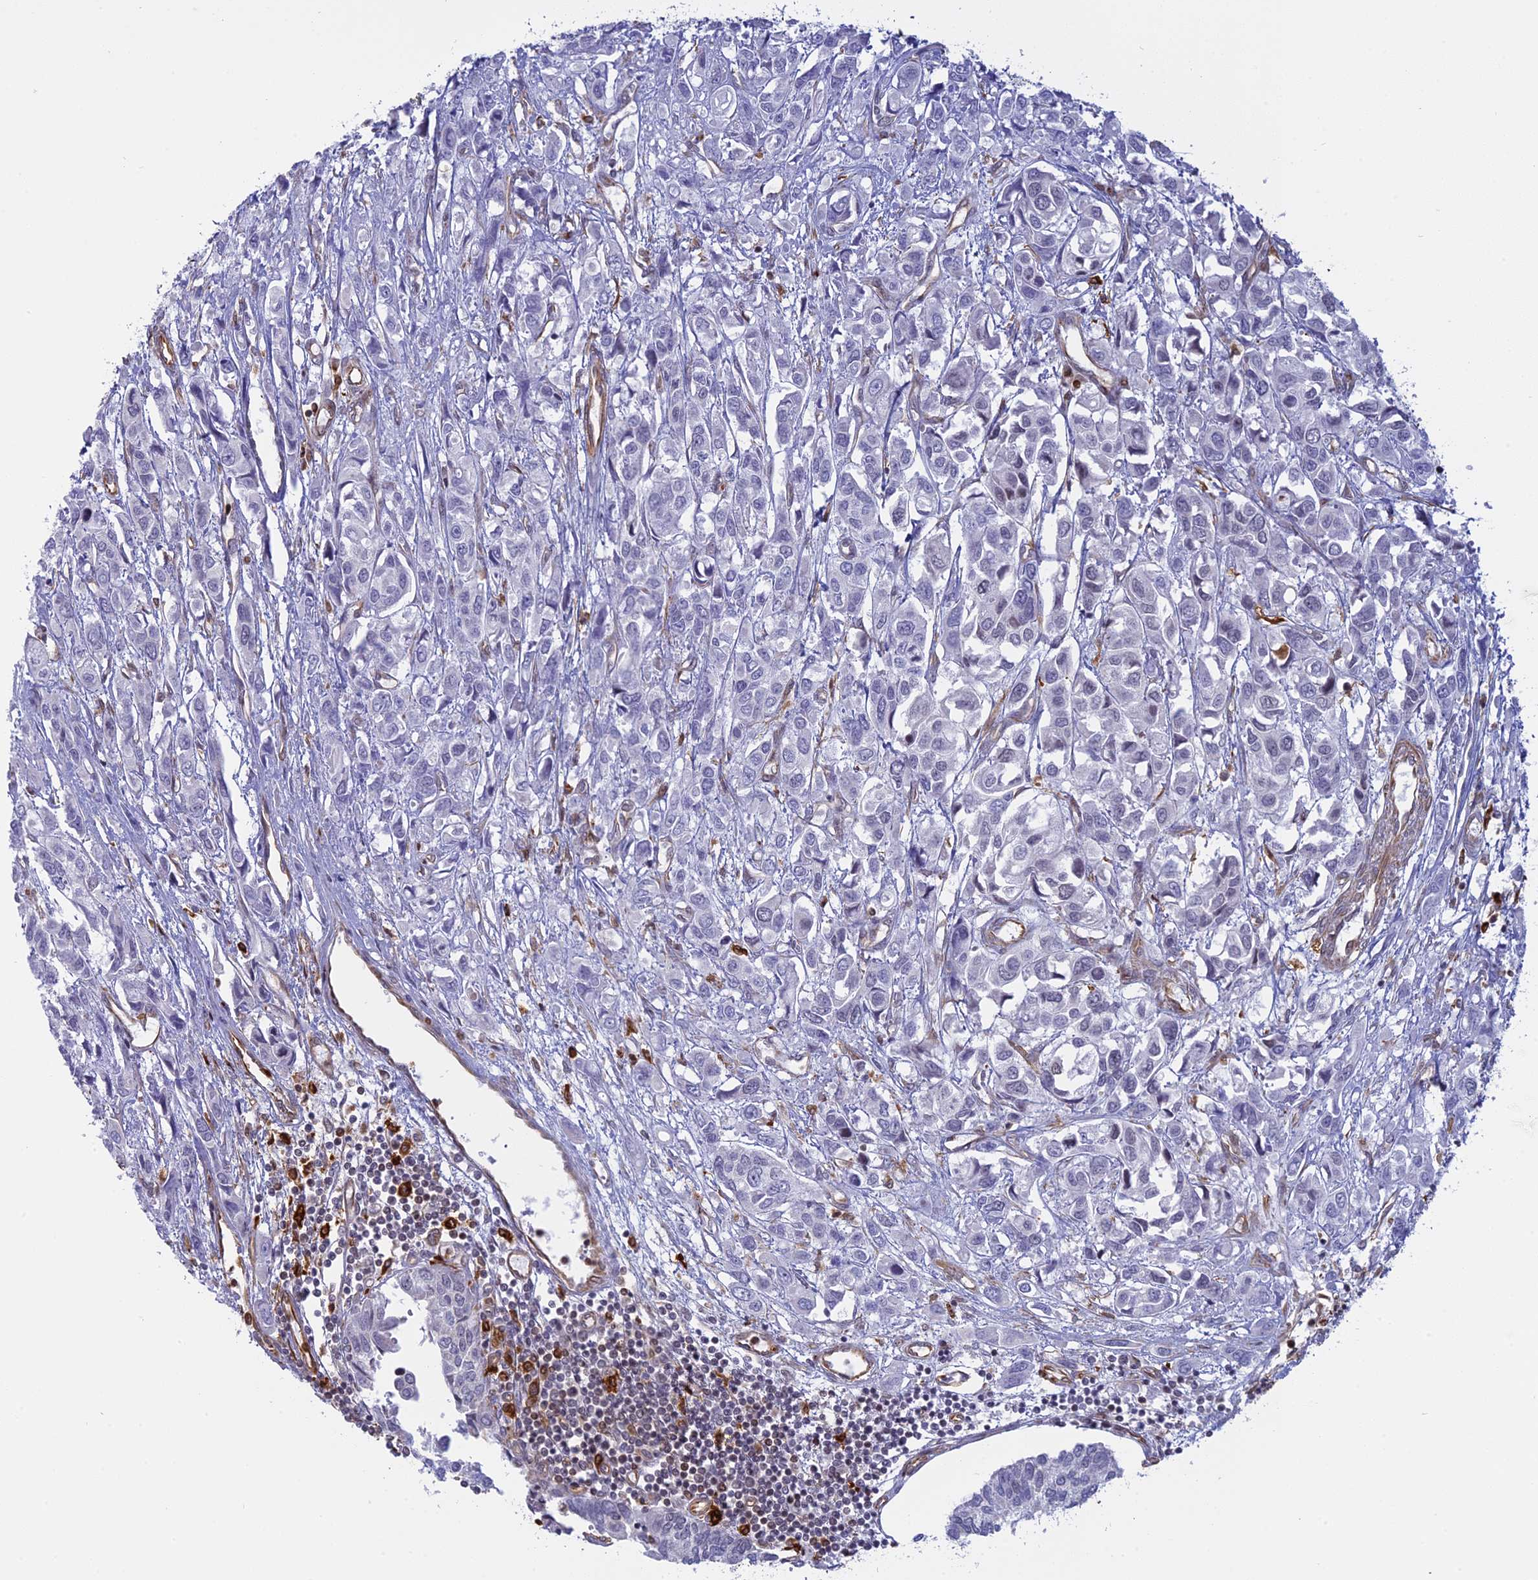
{"staining": {"intensity": "negative", "quantity": "none", "location": "none"}, "tissue": "urothelial cancer", "cell_type": "Tumor cells", "image_type": "cancer", "snomed": [{"axis": "morphology", "description": "Urothelial carcinoma, High grade"}, {"axis": "topography", "description": "Urinary bladder"}], "caption": "Protein analysis of urothelial cancer demonstrates no significant staining in tumor cells.", "gene": "APOBR", "patient": {"sex": "male", "age": 67}}